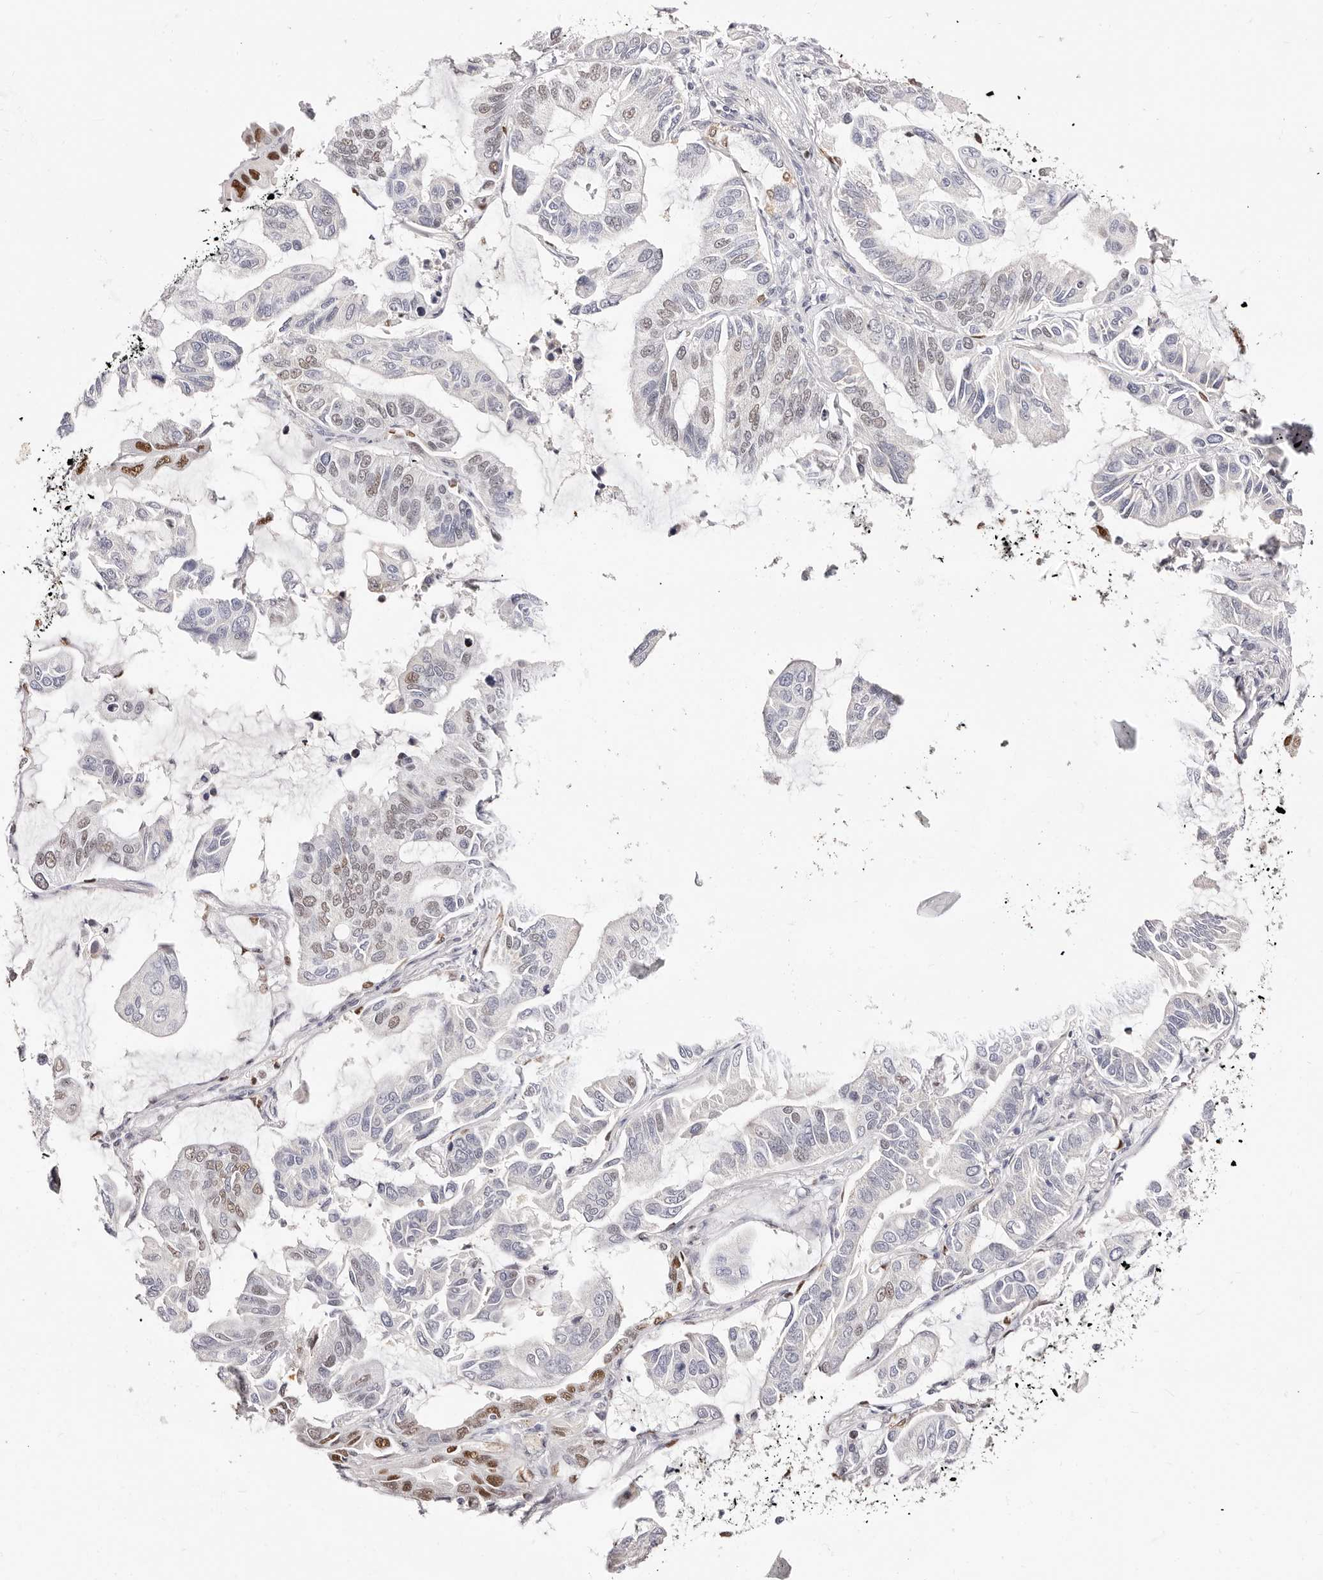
{"staining": {"intensity": "moderate", "quantity": "<25%", "location": "nuclear"}, "tissue": "lung cancer", "cell_type": "Tumor cells", "image_type": "cancer", "snomed": [{"axis": "morphology", "description": "Adenocarcinoma, NOS"}, {"axis": "topography", "description": "Lung"}], "caption": "IHC histopathology image of neoplastic tissue: lung cancer stained using IHC reveals low levels of moderate protein expression localized specifically in the nuclear of tumor cells, appearing as a nuclear brown color.", "gene": "TKT", "patient": {"sex": "male", "age": 64}}